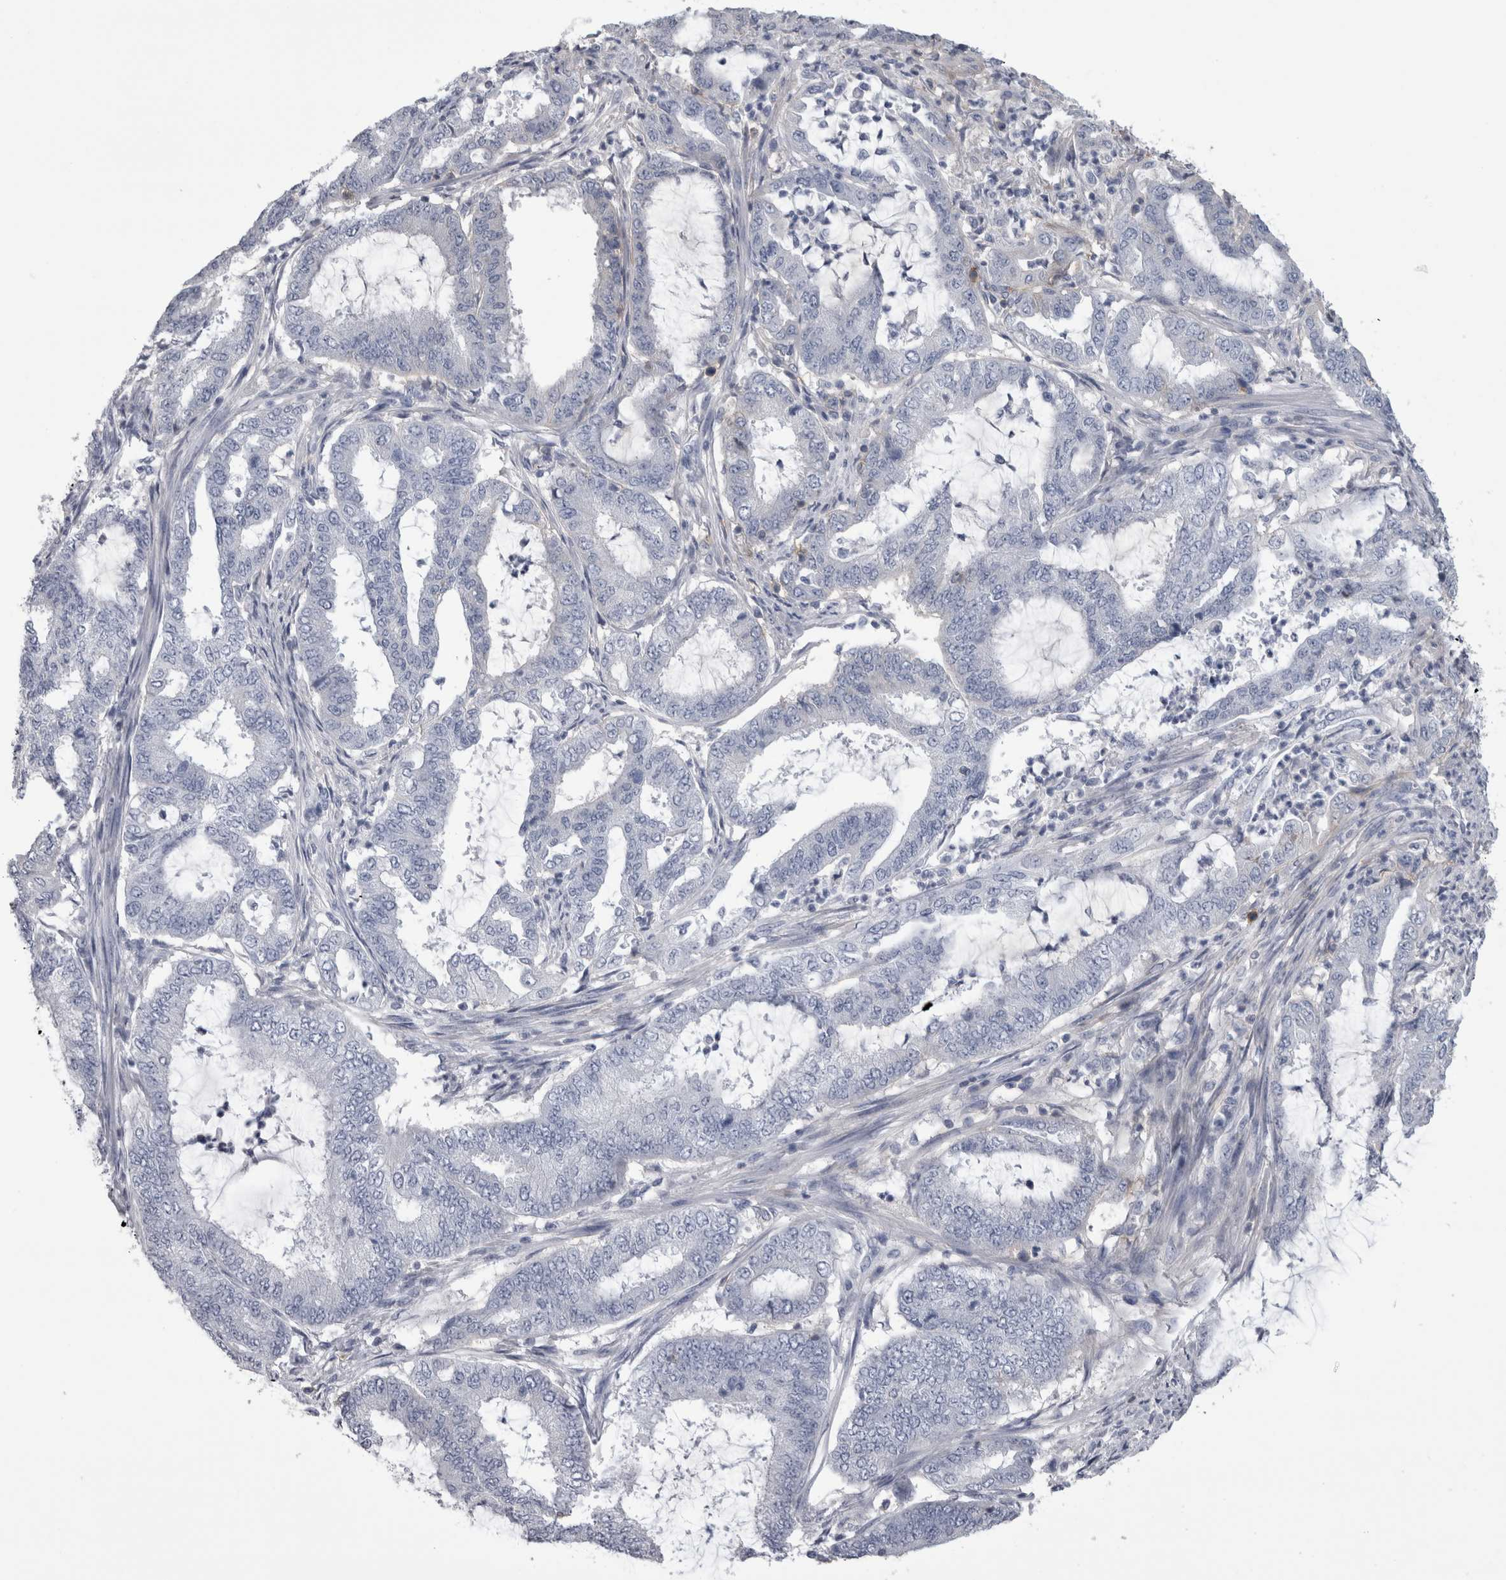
{"staining": {"intensity": "negative", "quantity": "none", "location": "none"}, "tissue": "endometrial cancer", "cell_type": "Tumor cells", "image_type": "cancer", "snomed": [{"axis": "morphology", "description": "Adenocarcinoma, NOS"}, {"axis": "topography", "description": "Endometrium"}], "caption": "An image of endometrial cancer stained for a protein displays no brown staining in tumor cells.", "gene": "AFMID", "patient": {"sex": "female", "age": 51}}